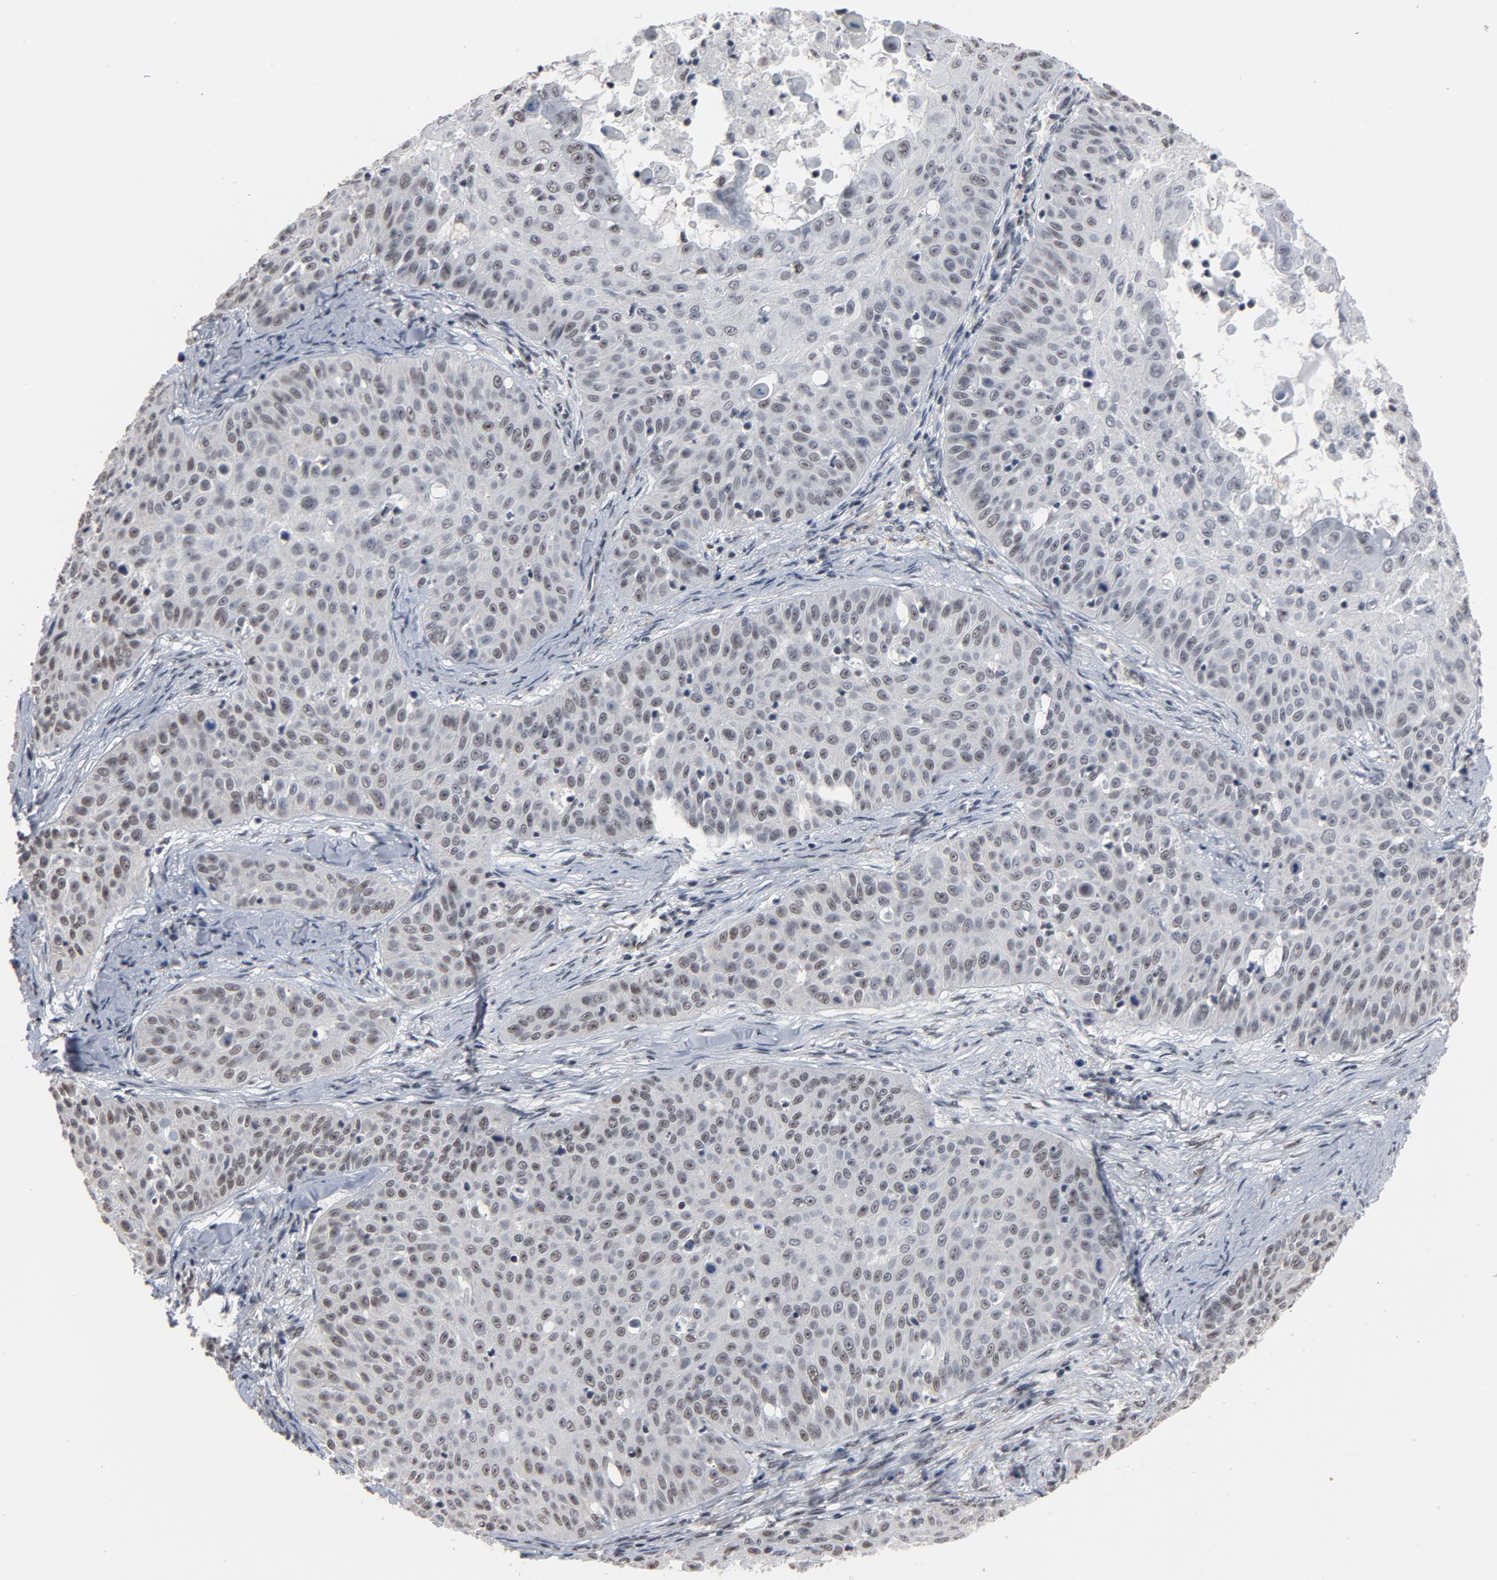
{"staining": {"intensity": "weak", "quantity": "25%-75%", "location": "nuclear"}, "tissue": "skin cancer", "cell_type": "Tumor cells", "image_type": "cancer", "snomed": [{"axis": "morphology", "description": "Squamous cell carcinoma, NOS"}, {"axis": "topography", "description": "Skin"}], "caption": "Squamous cell carcinoma (skin) tissue demonstrates weak nuclear expression in approximately 25%-75% of tumor cells, visualized by immunohistochemistry.", "gene": "MRE11", "patient": {"sex": "male", "age": 82}}